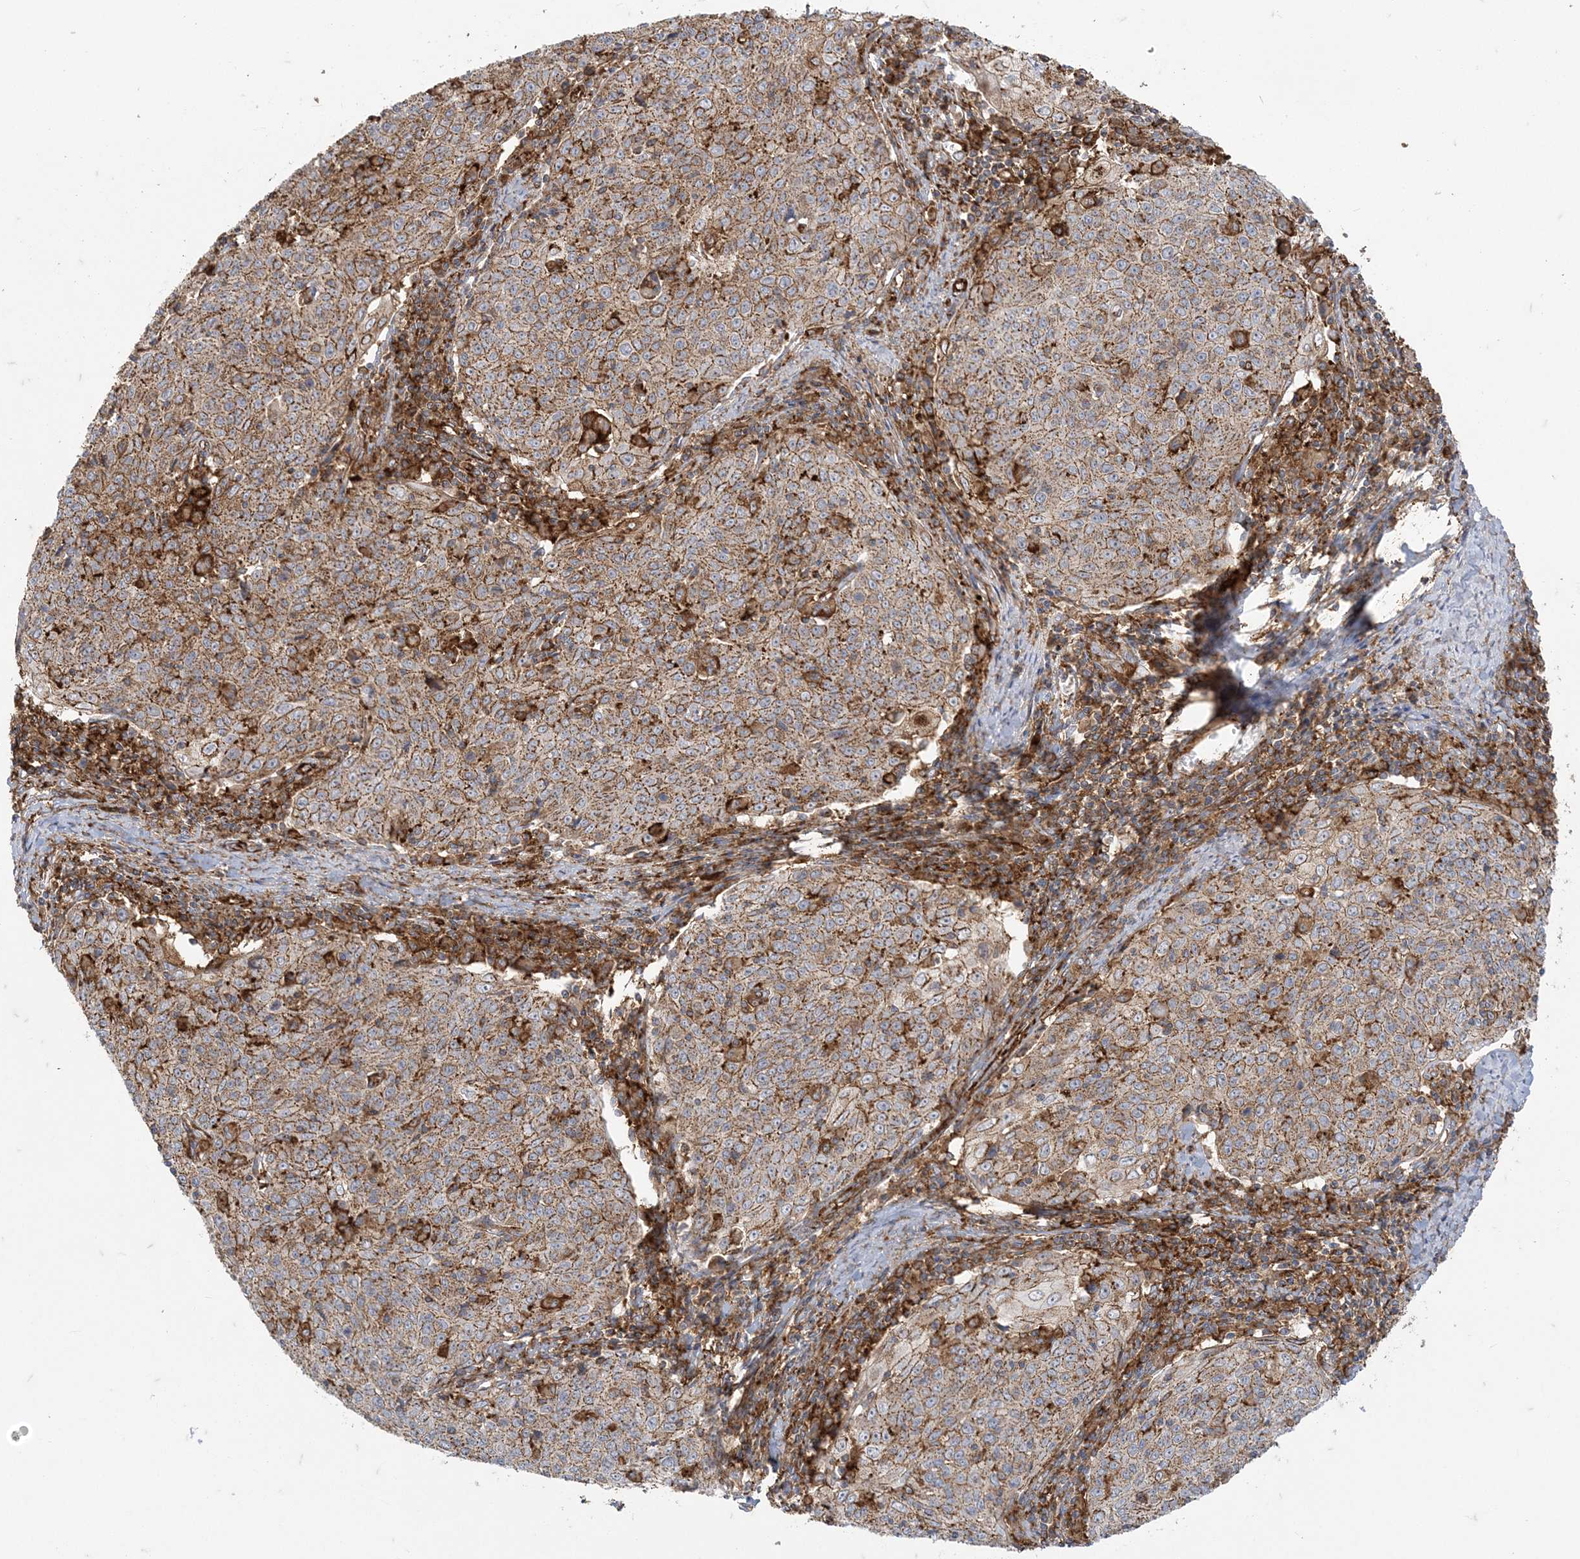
{"staining": {"intensity": "moderate", "quantity": ">75%", "location": "cytoplasmic/membranous"}, "tissue": "cervical cancer", "cell_type": "Tumor cells", "image_type": "cancer", "snomed": [{"axis": "morphology", "description": "Squamous cell carcinoma, NOS"}, {"axis": "topography", "description": "Cervix"}], "caption": "Immunohistochemistry image of neoplastic tissue: human cervical squamous cell carcinoma stained using IHC exhibits medium levels of moderate protein expression localized specifically in the cytoplasmic/membranous of tumor cells, appearing as a cytoplasmic/membranous brown color.", "gene": "DERL3", "patient": {"sex": "female", "age": 48}}